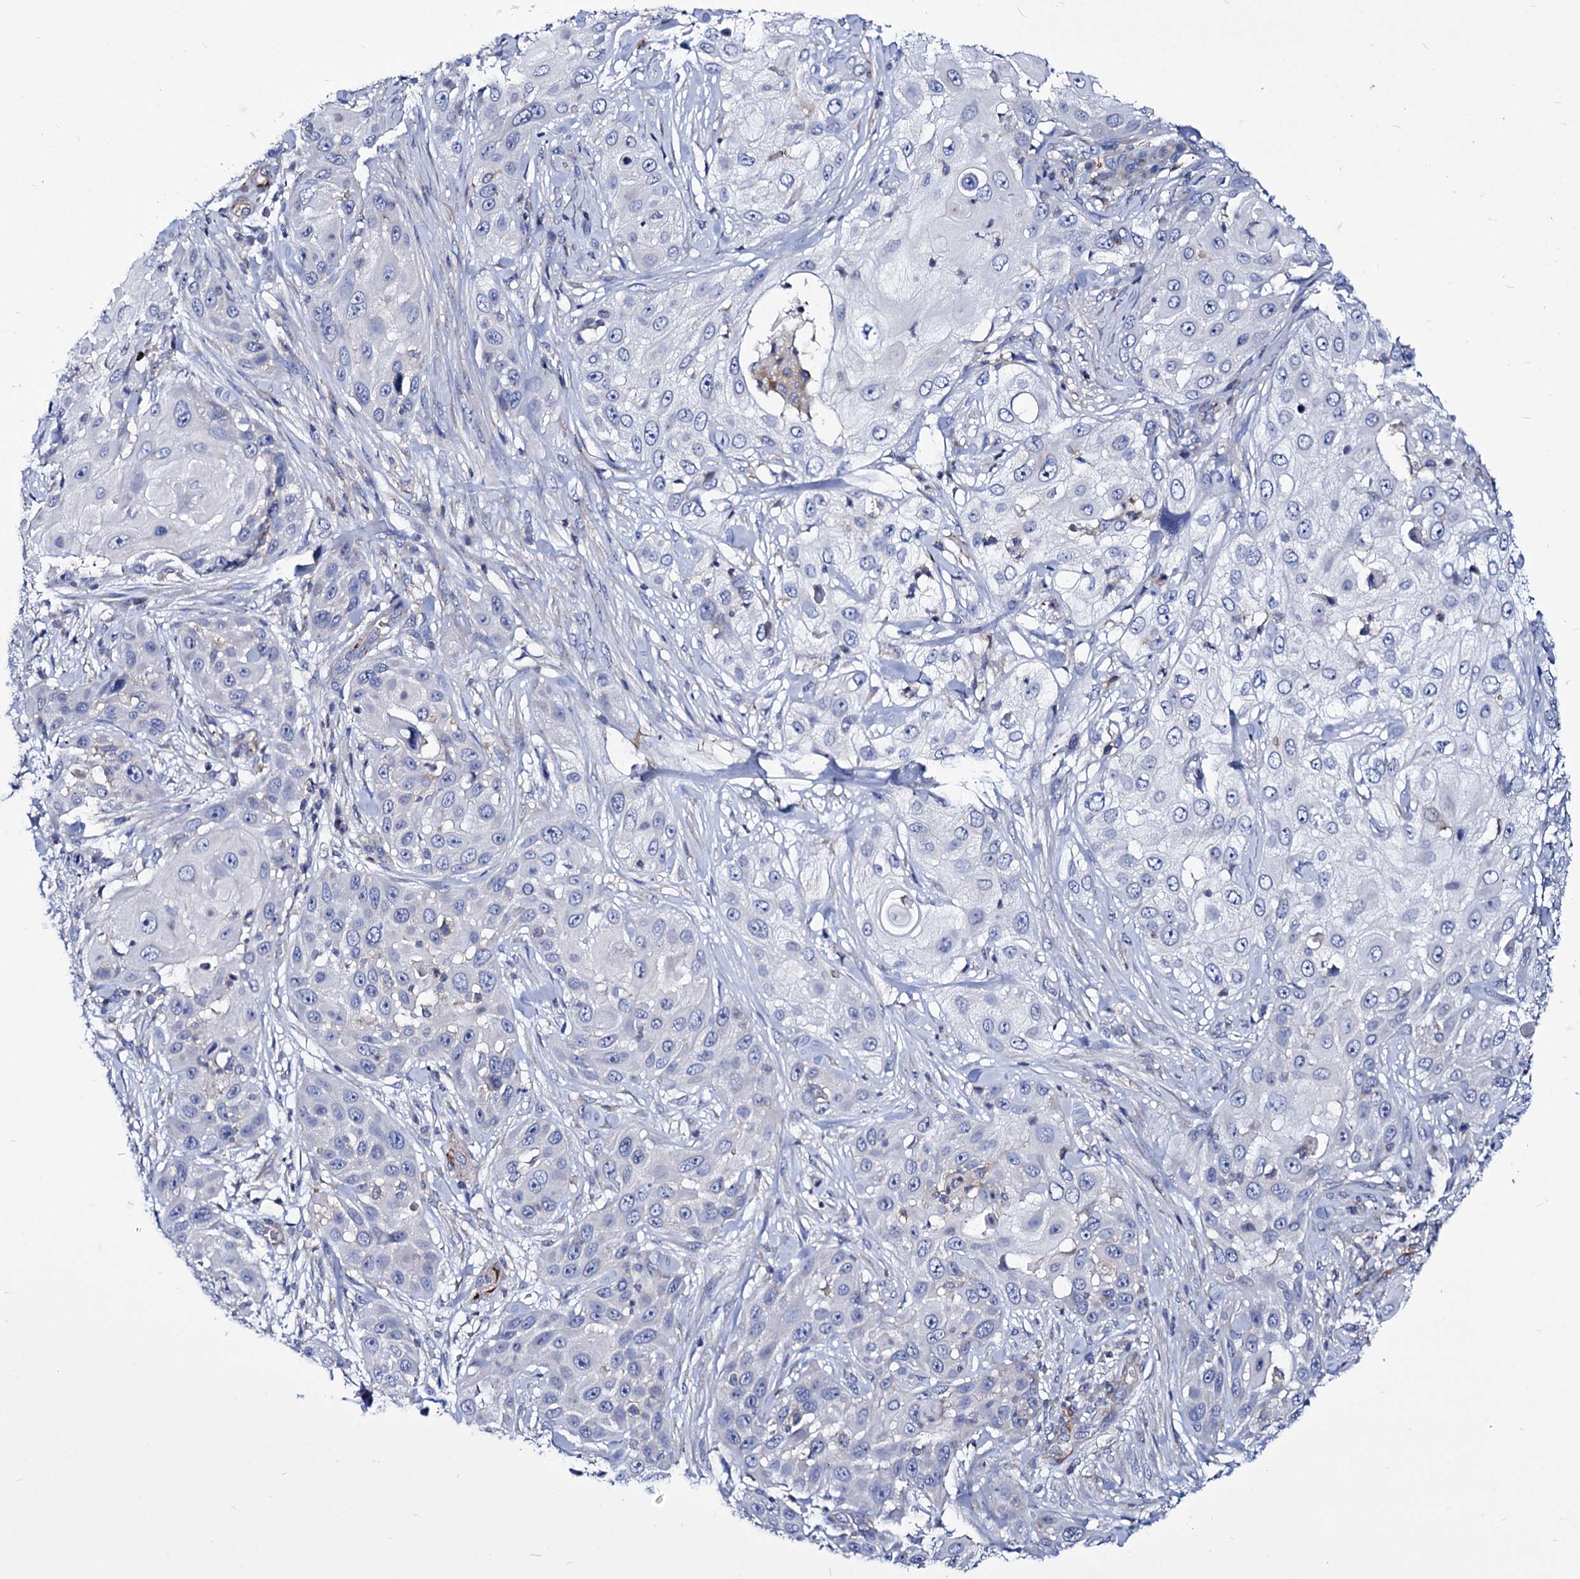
{"staining": {"intensity": "negative", "quantity": "none", "location": "none"}, "tissue": "skin cancer", "cell_type": "Tumor cells", "image_type": "cancer", "snomed": [{"axis": "morphology", "description": "Squamous cell carcinoma, NOS"}, {"axis": "topography", "description": "Skin"}], "caption": "Skin cancer (squamous cell carcinoma) was stained to show a protein in brown. There is no significant positivity in tumor cells.", "gene": "AXL", "patient": {"sex": "female", "age": 44}}